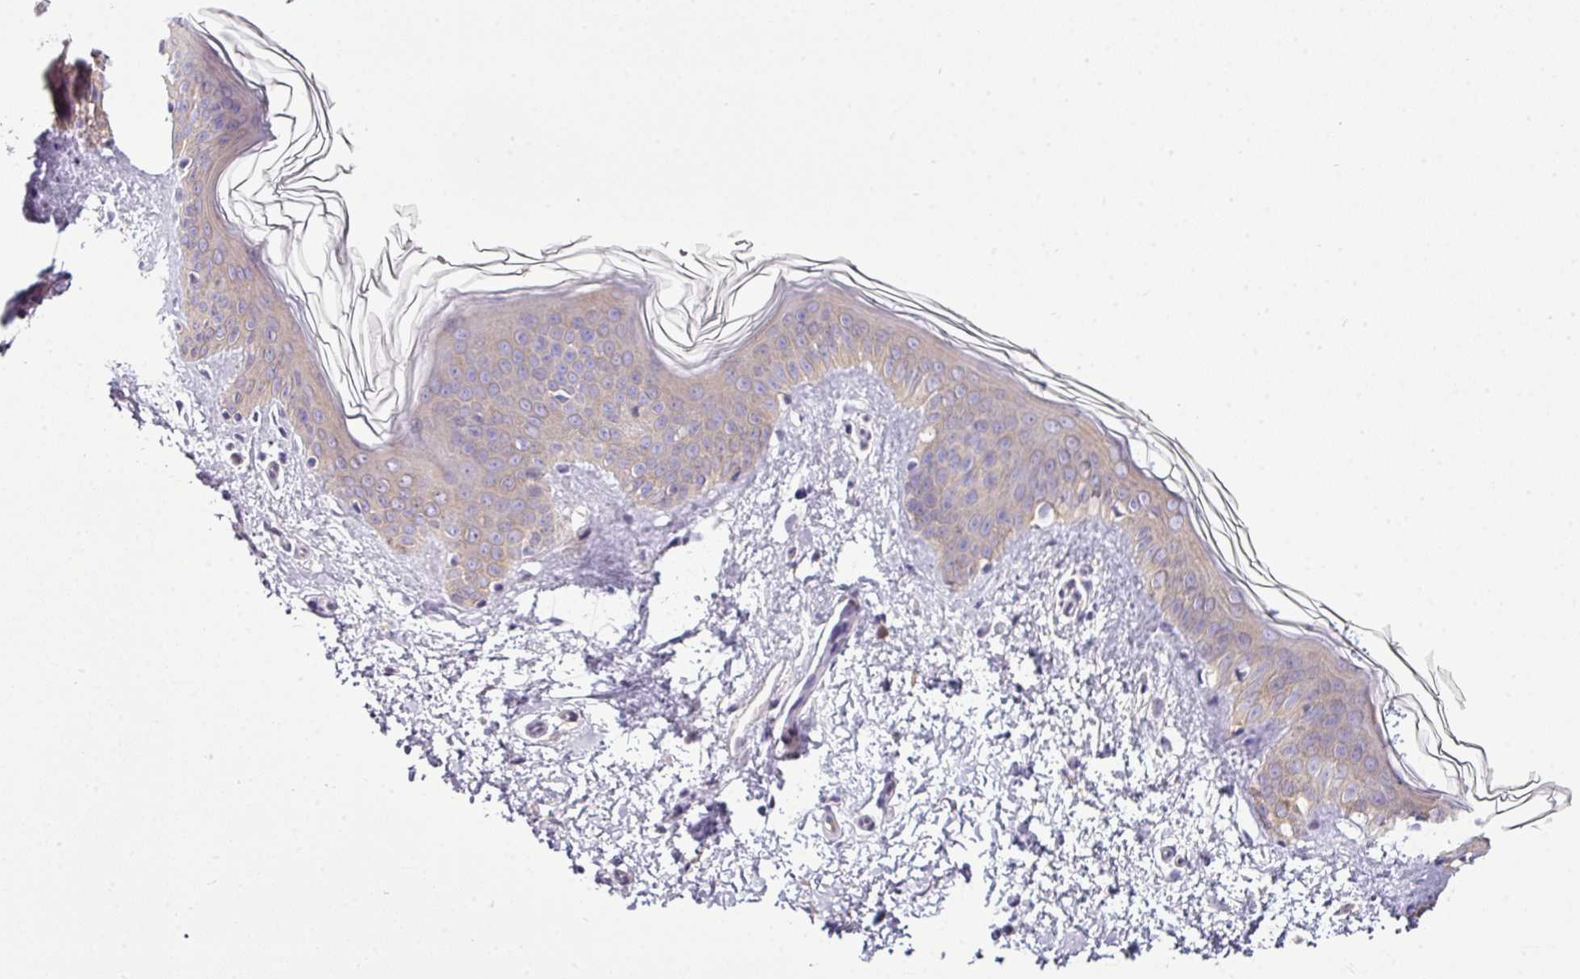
{"staining": {"intensity": "negative", "quantity": "none", "location": "none"}, "tissue": "skin", "cell_type": "Fibroblasts", "image_type": "normal", "snomed": [{"axis": "morphology", "description": "Normal tissue, NOS"}, {"axis": "topography", "description": "Skin"}], "caption": "Immunohistochemistry photomicrograph of benign skin stained for a protein (brown), which reveals no expression in fibroblasts.", "gene": "AGAP4", "patient": {"sex": "female", "age": 41}}